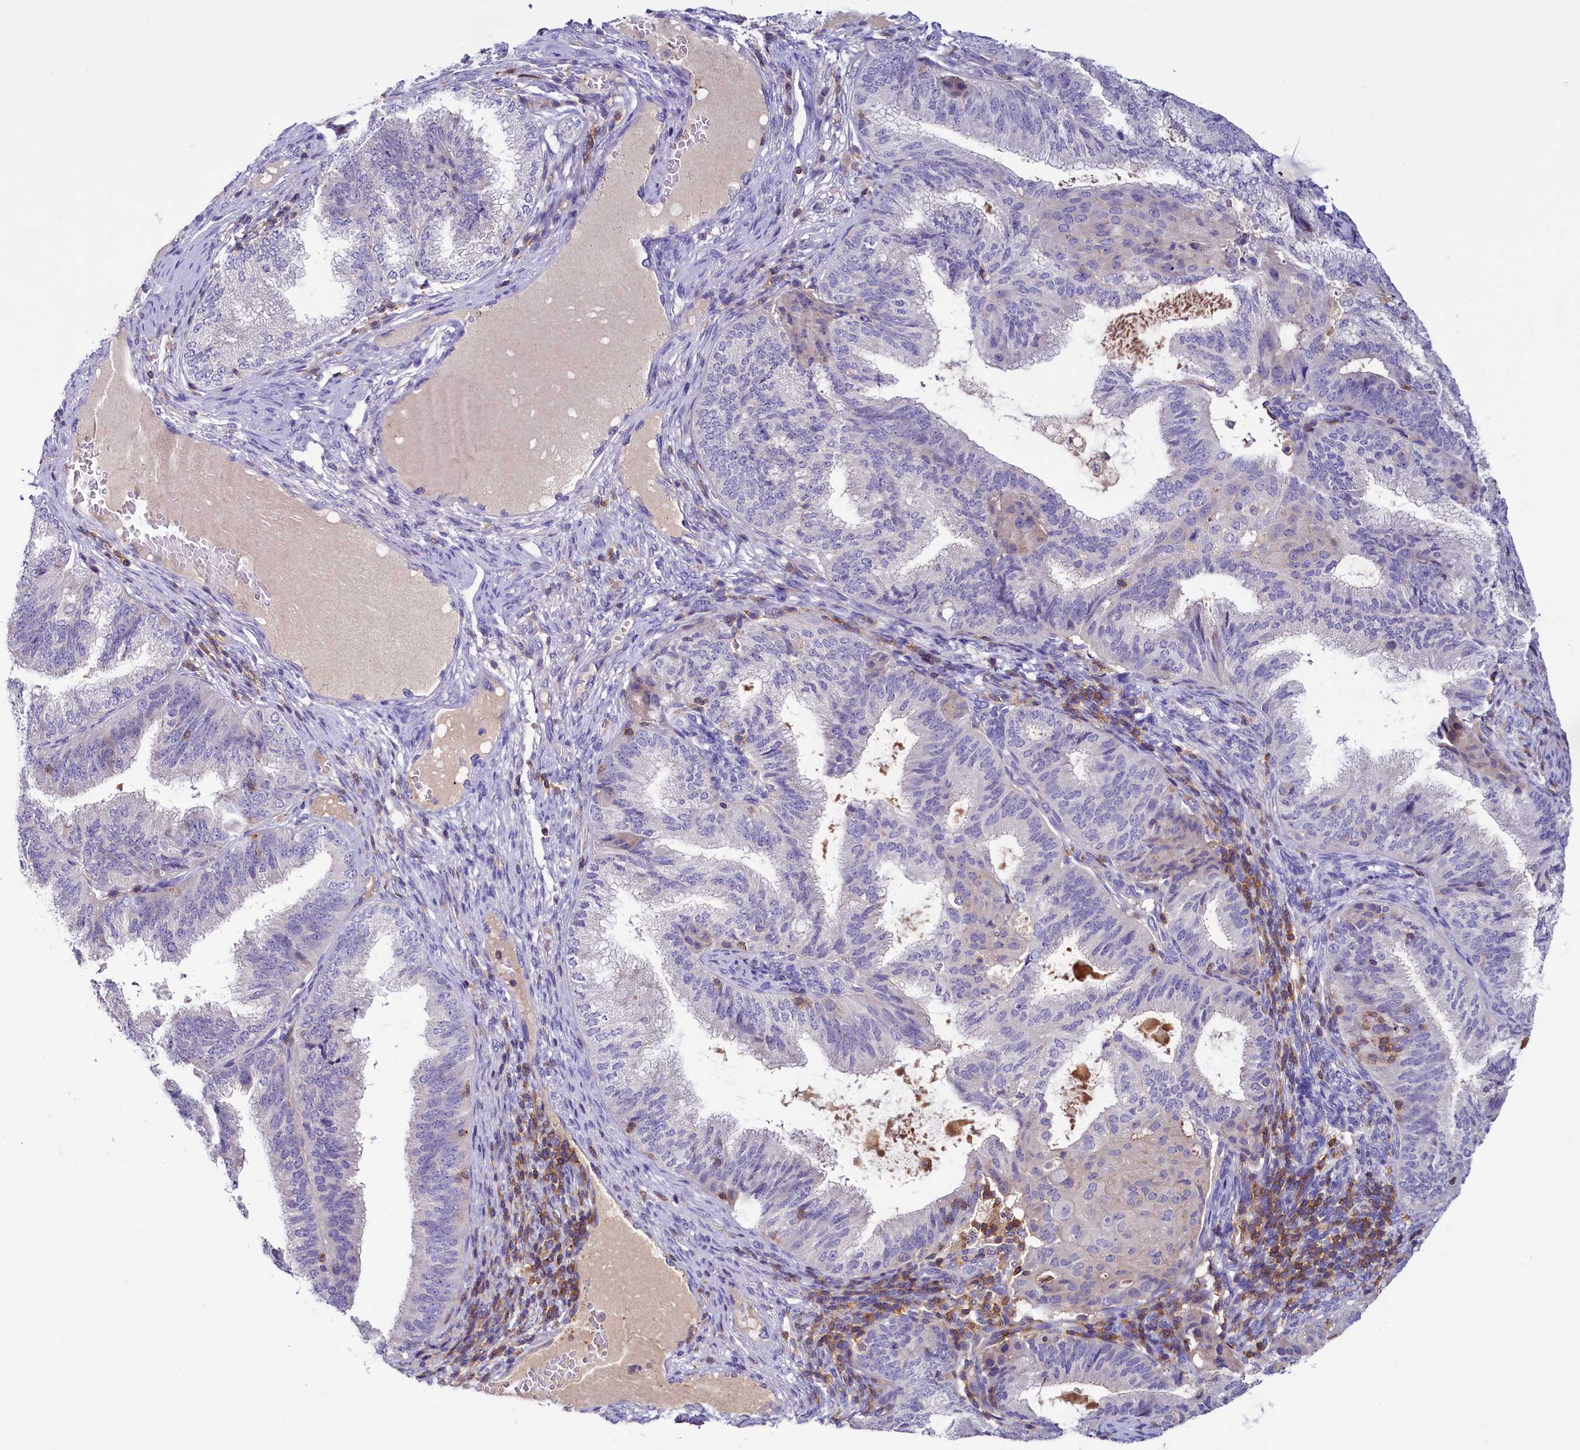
{"staining": {"intensity": "negative", "quantity": "none", "location": "none"}, "tissue": "endometrial cancer", "cell_type": "Tumor cells", "image_type": "cancer", "snomed": [{"axis": "morphology", "description": "Adenocarcinoma, NOS"}, {"axis": "topography", "description": "Endometrium"}], "caption": "Immunohistochemical staining of endometrial cancer displays no significant staining in tumor cells.", "gene": "FGFR2", "patient": {"sex": "female", "age": 49}}